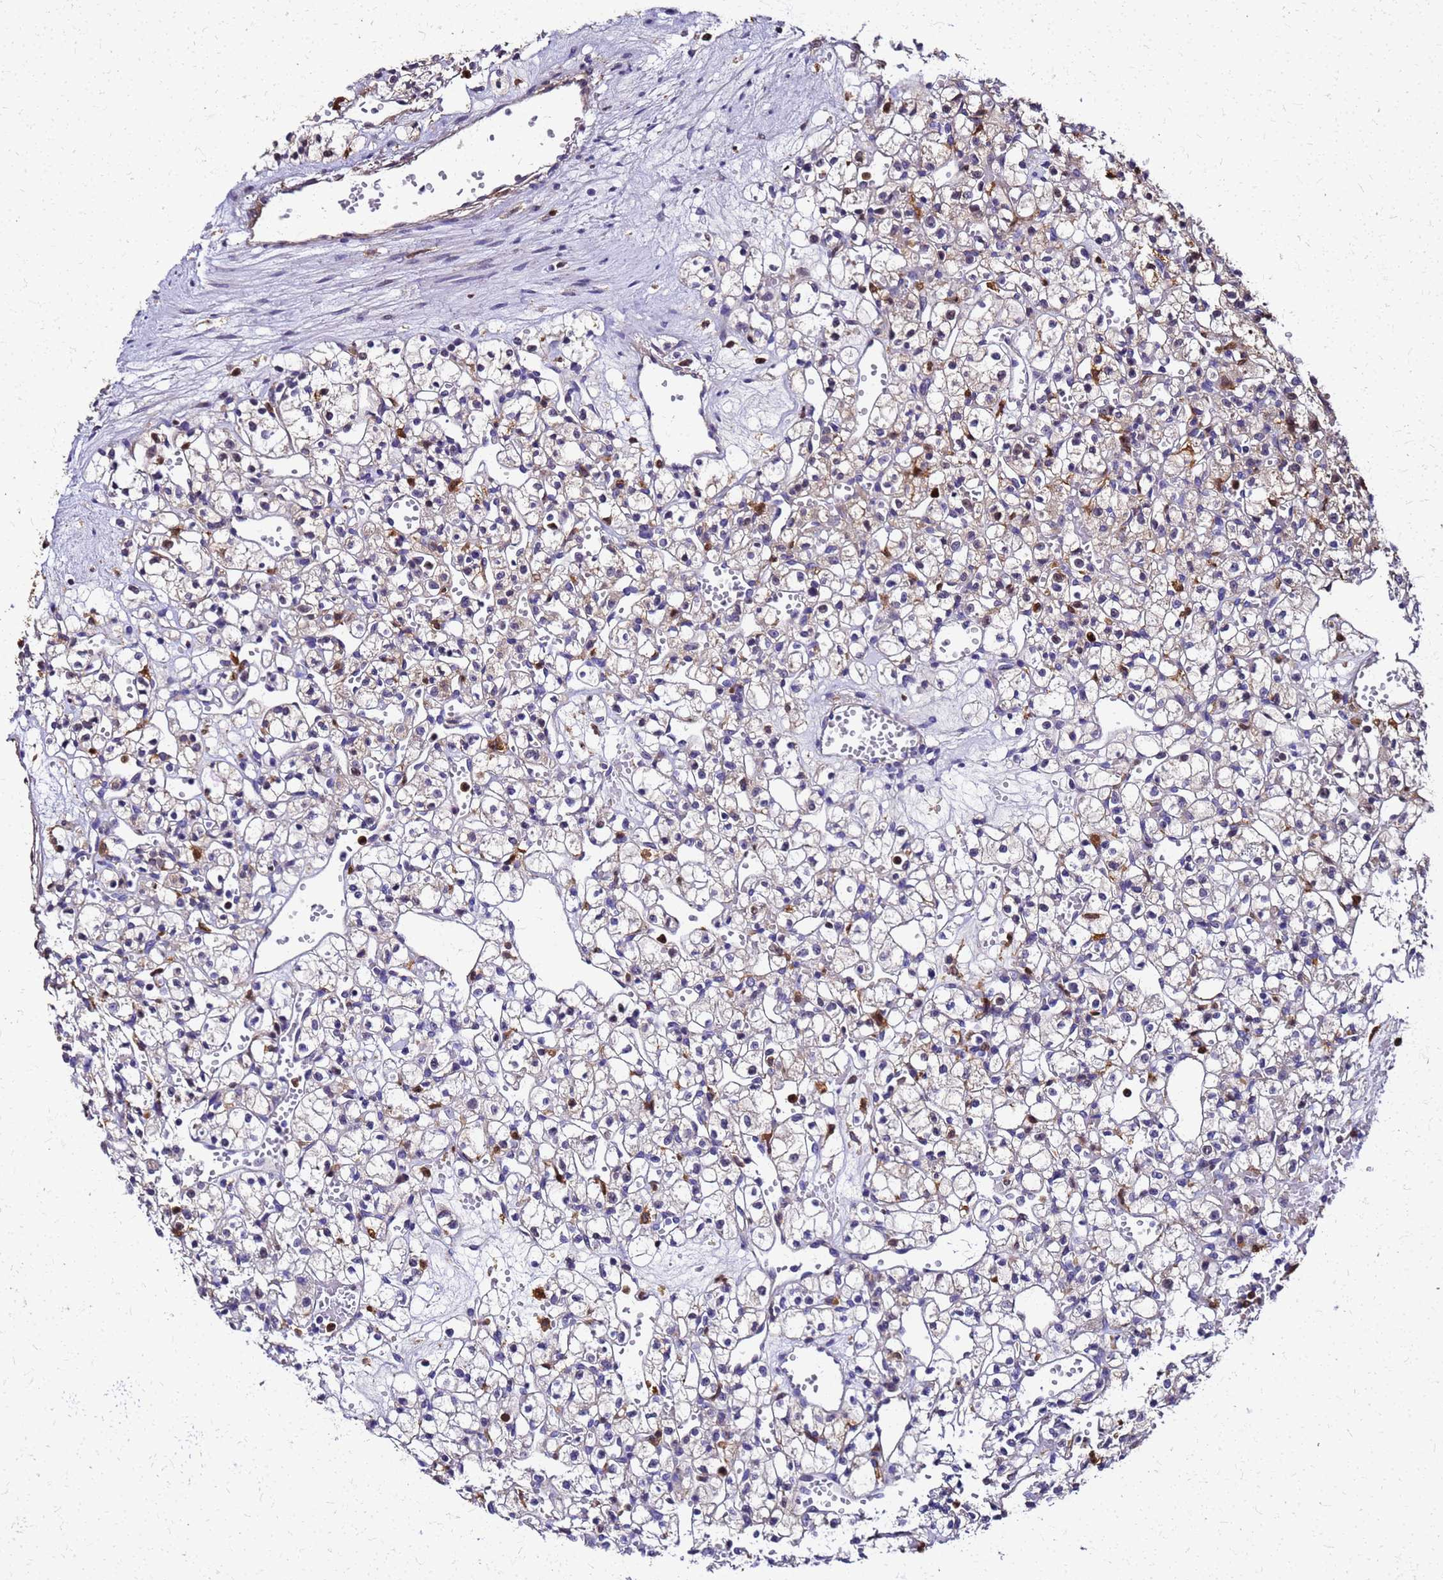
{"staining": {"intensity": "moderate", "quantity": "<25%", "location": "nuclear"}, "tissue": "renal cancer", "cell_type": "Tumor cells", "image_type": "cancer", "snomed": [{"axis": "morphology", "description": "Adenocarcinoma, NOS"}, {"axis": "topography", "description": "Kidney"}], "caption": "A photomicrograph of human renal adenocarcinoma stained for a protein demonstrates moderate nuclear brown staining in tumor cells. (brown staining indicates protein expression, while blue staining denotes nuclei).", "gene": "S100A11", "patient": {"sex": "female", "age": 59}}